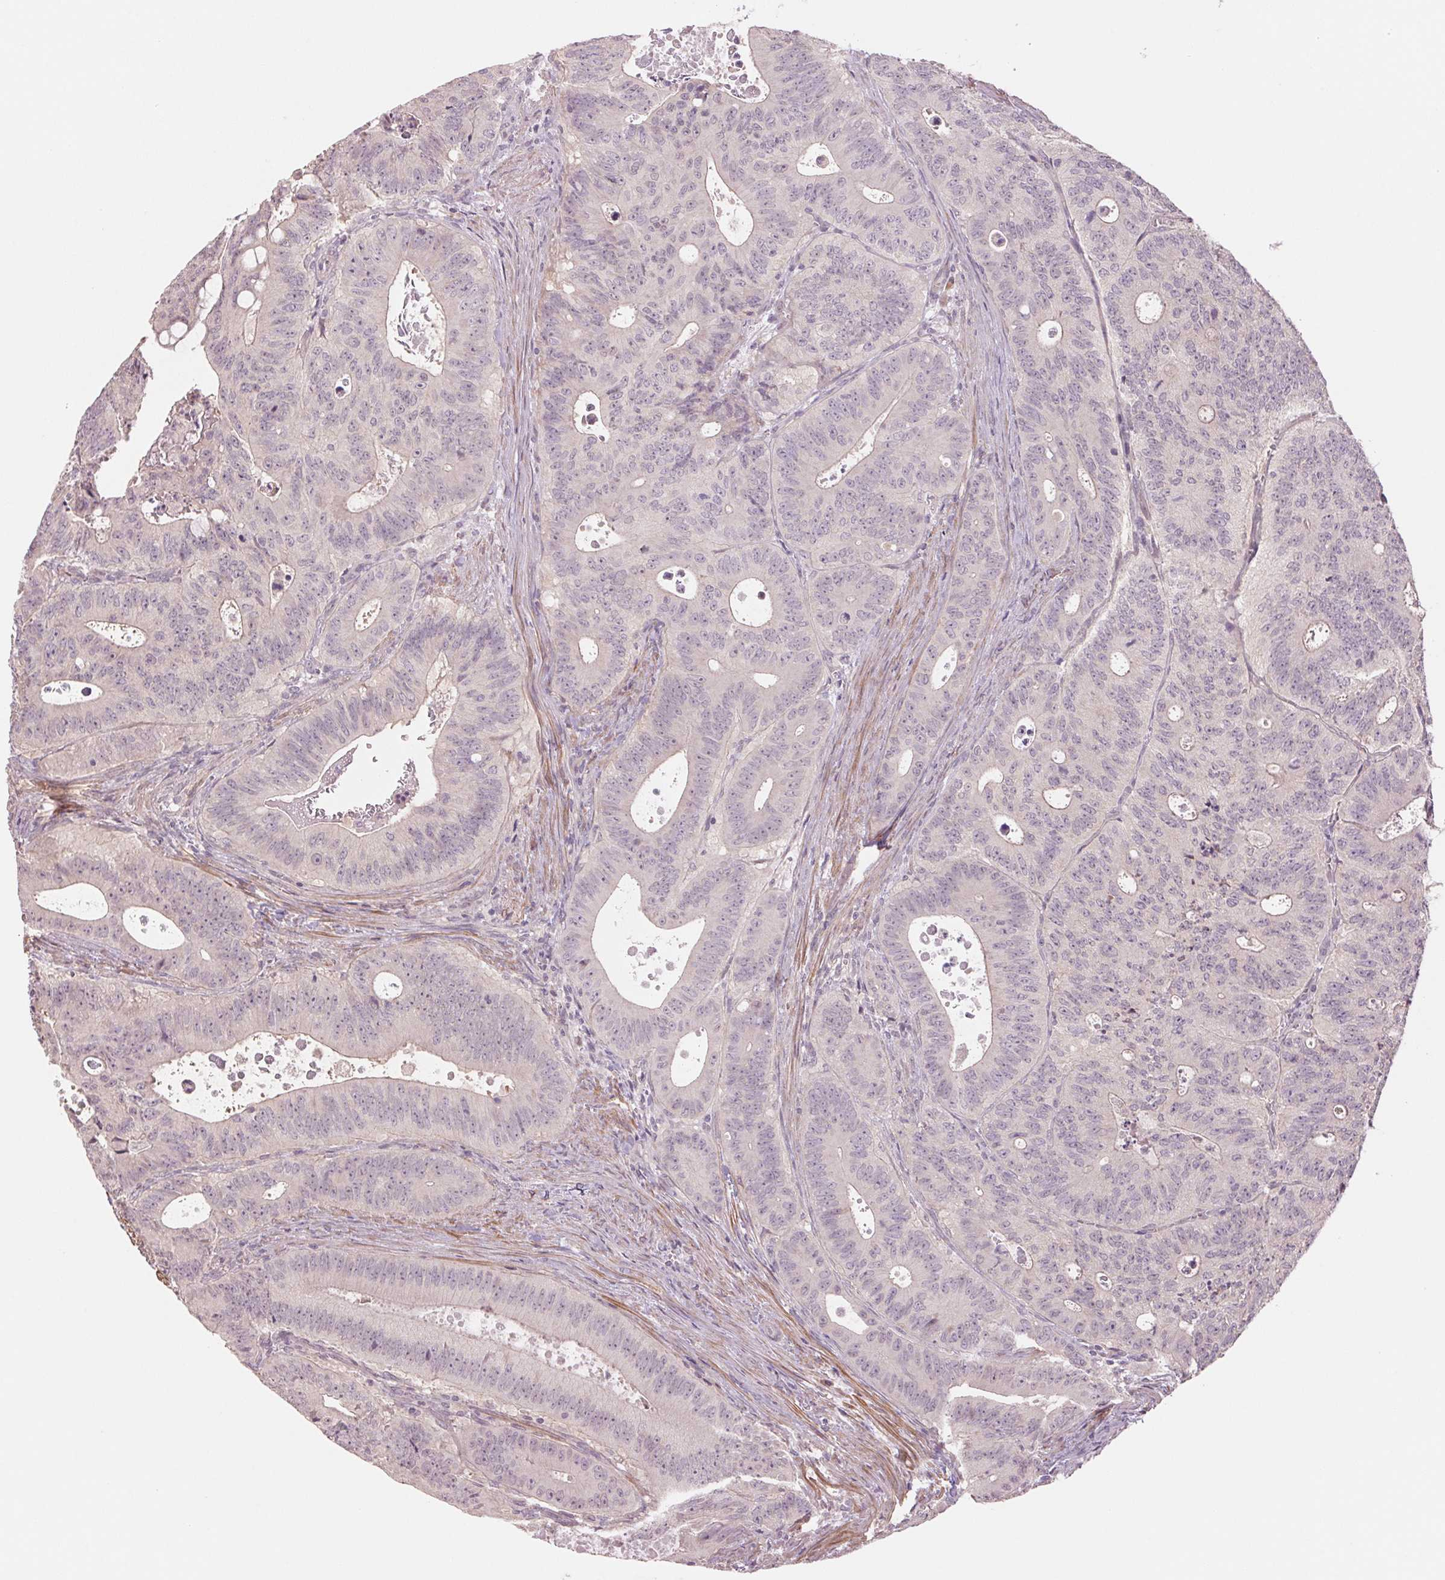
{"staining": {"intensity": "negative", "quantity": "none", "location": "none"}, "tissue": "colorectal cancer", "cell_type": "Tumor cells", "image_type": "cancer", "snomed": [{"axis": "morphology", "description": "Adenocarcinoma, NOS"}, {"axis": "topography", "description": "Colon"}], "caption": "Histopathology image shows no protein positivity in tumor cells of colorectal cancer (adenocarcinoma) tissue.", "gene": "PPIA", "patient": {"sex": "male", "age": 62}}